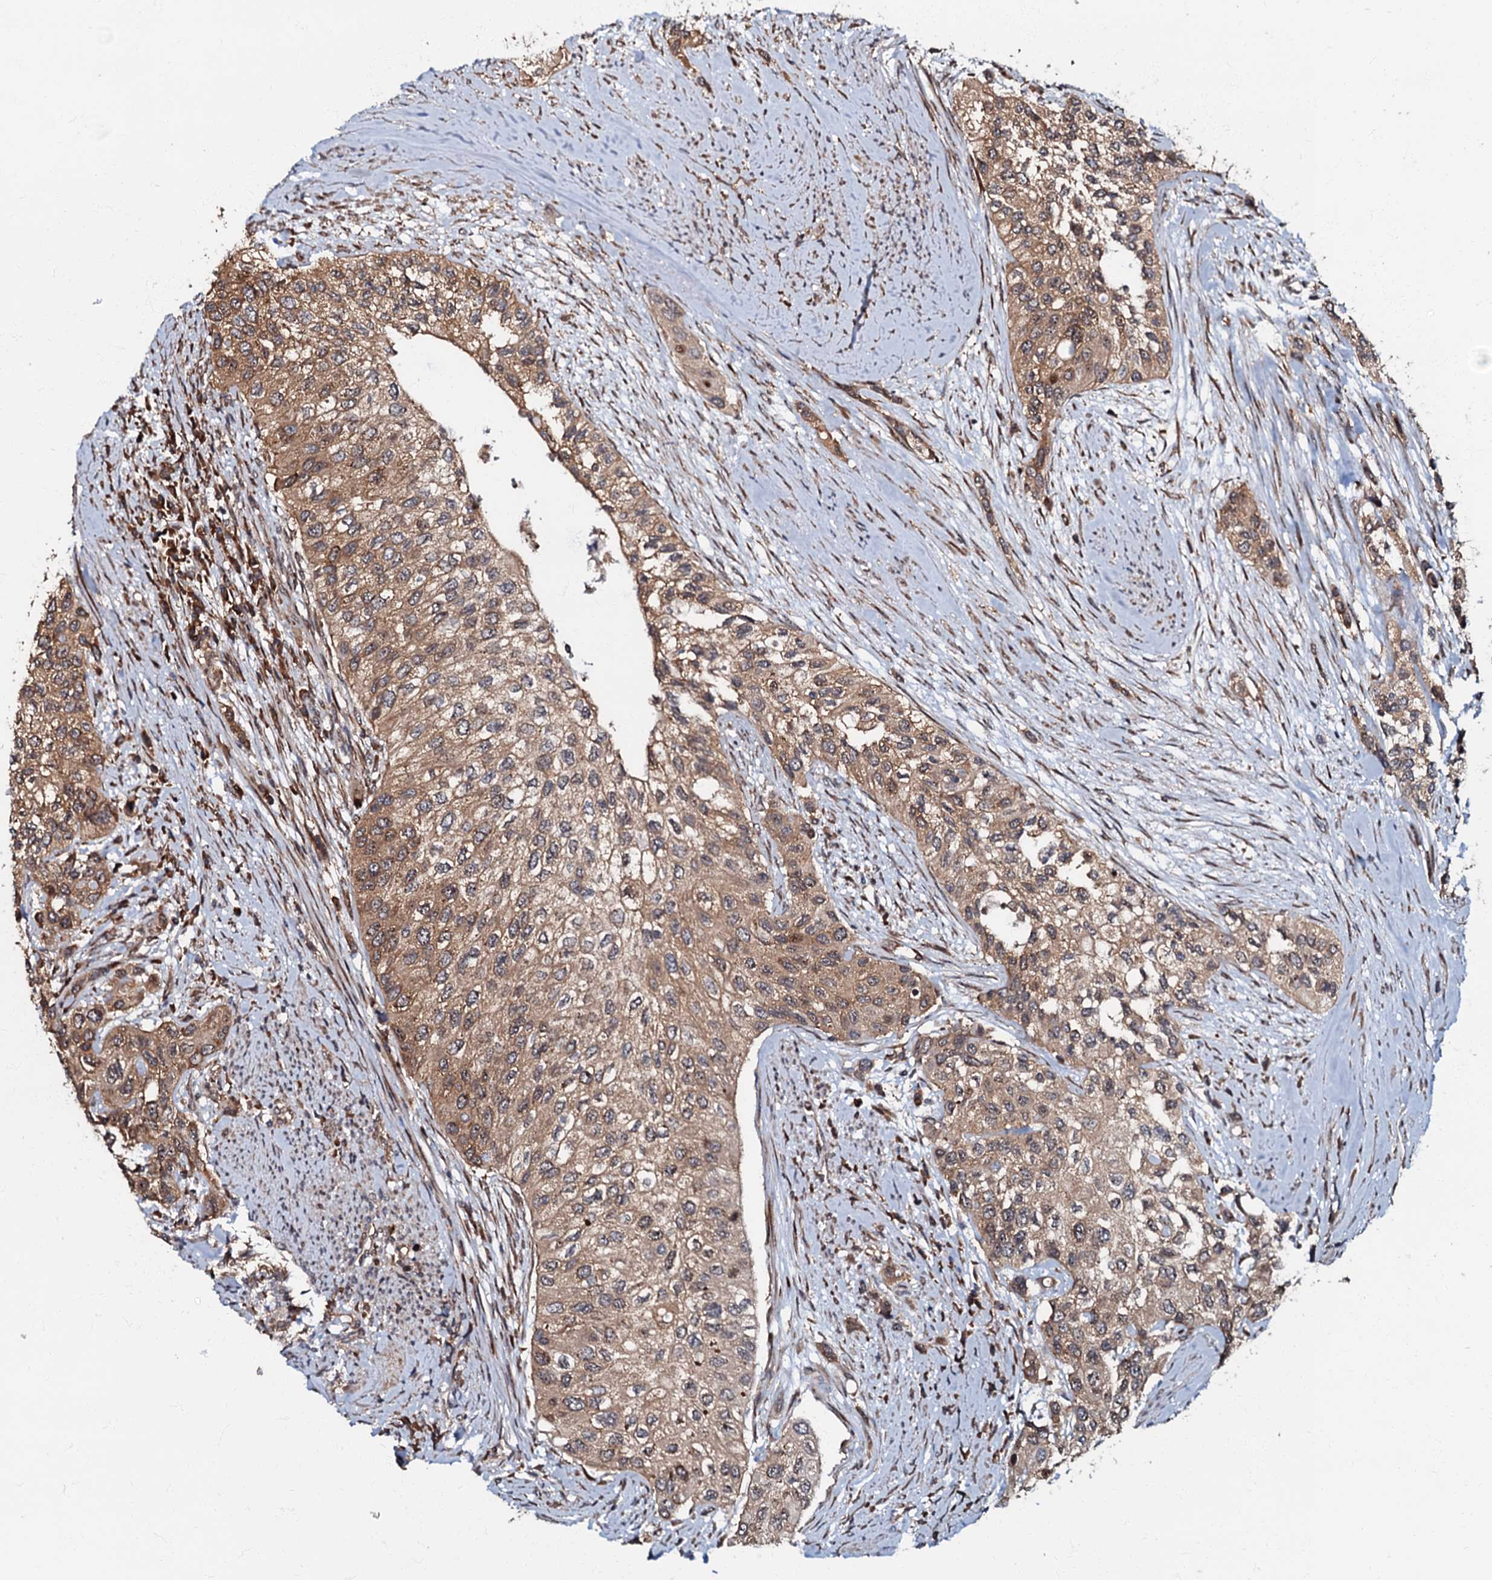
{"staining": {"intensity": "moderate", "quantity": ">75%", "location": "cytoplasmic/membranous"}, "tissue": "urothelial cancer", "cell_type": "Tumor cells", "image_type": "cancer", "snomed": [{"axis": "morphology", "description": "Normal tissue, NOS"}, {"axis": "morphology", "description": "Urothelial carcinoma, High grade"}, {"axis": "topography", "description": "Vascular tissue"}, {"axis": "topography", "description": "Urinary bladder"}], "caption": "High-grade urothelial carcinoma was stained to show a protein in brown. There is medium levels of moderate cytoplasmic/membranous expression in approximately >75% of tumor cells. The staining is performed using DAB (3,3'-diaminobenzidine) brown chromogen to label protein expression. The nuclei are counter-stained blue using hematoxylin.", "gene": "OSBP", "patient": {"sex": "female", "age": 56}}